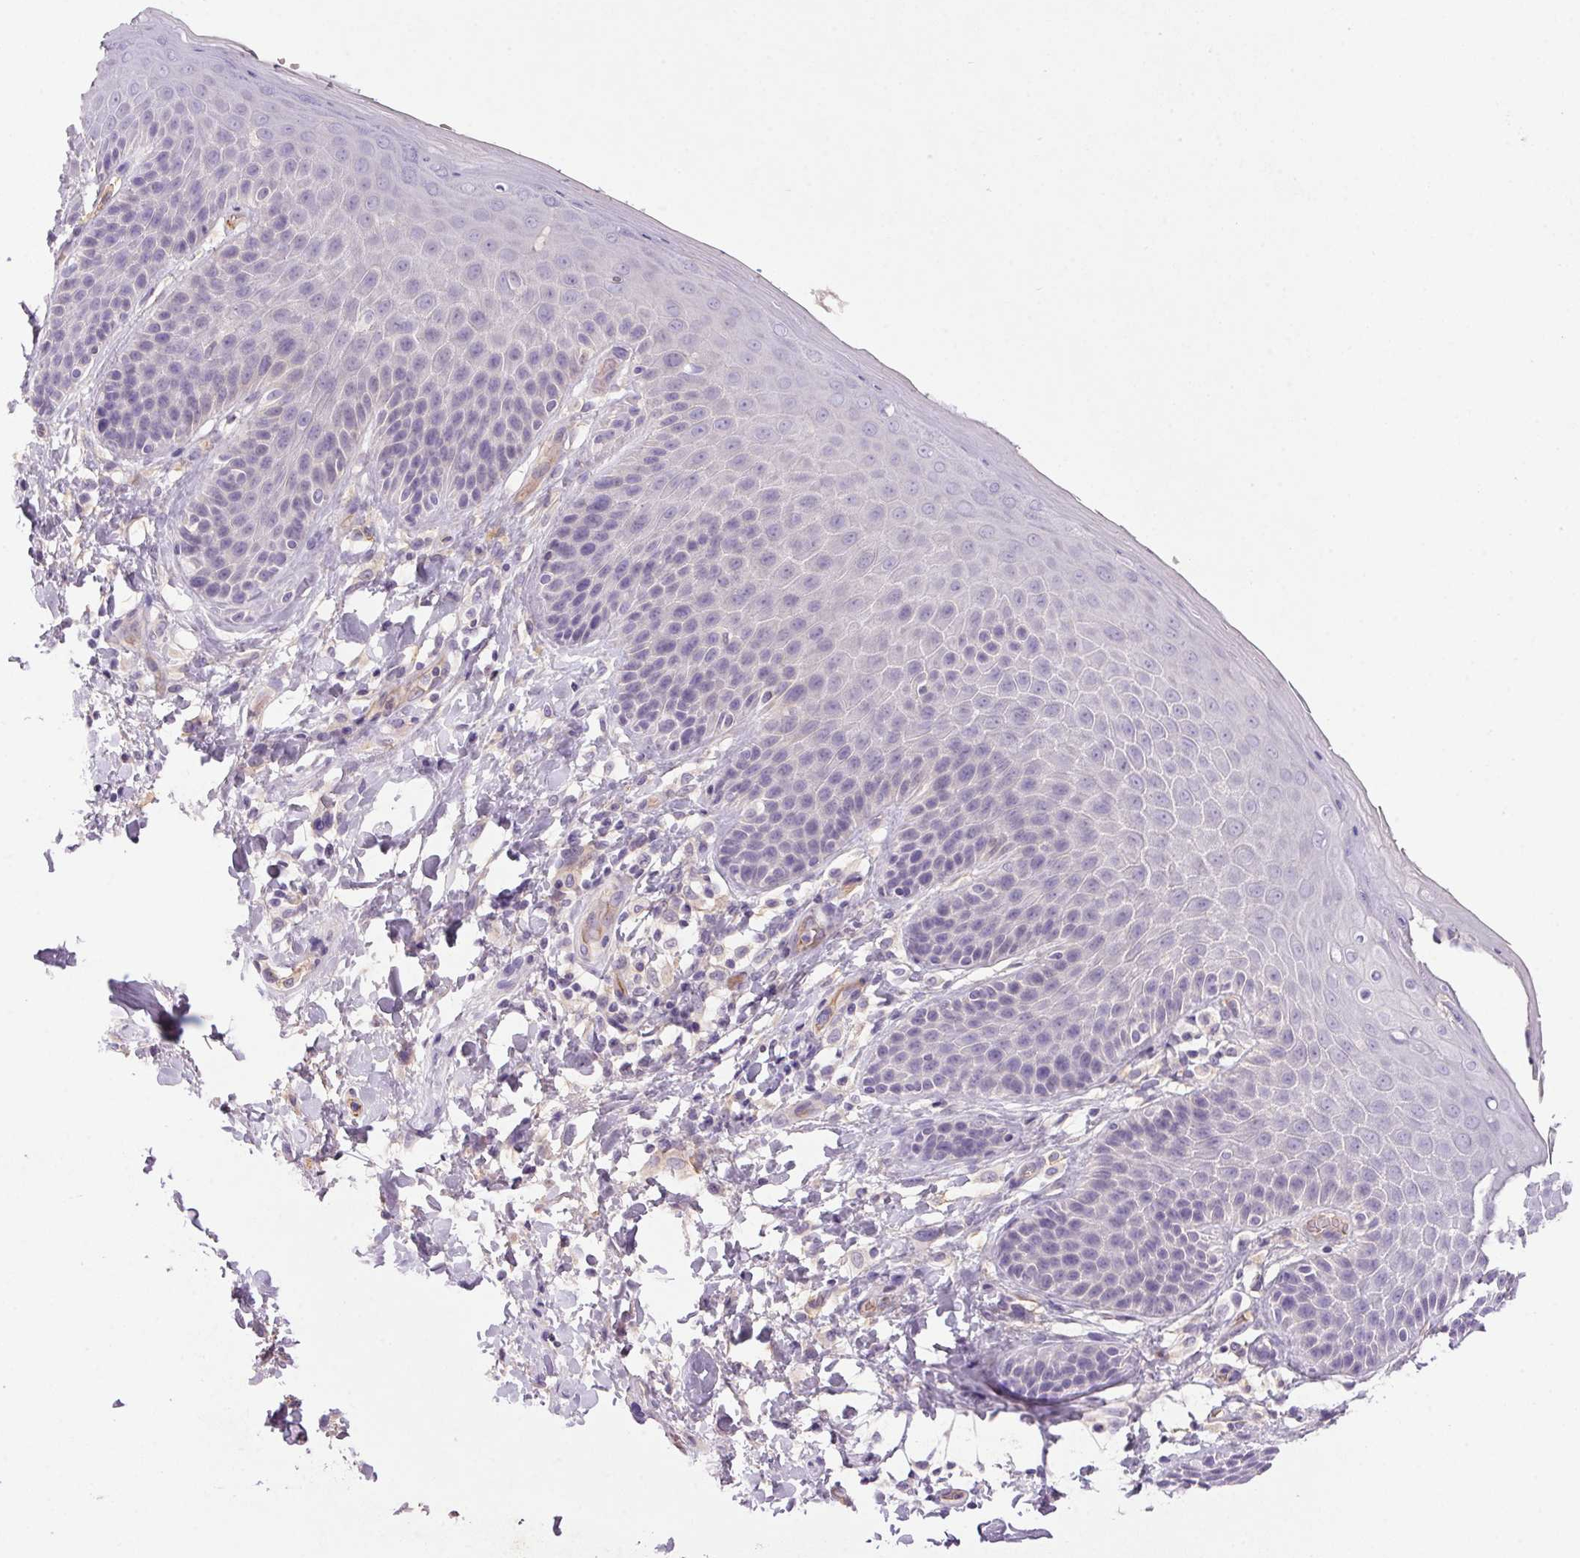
{"staining": {"intensity": "negative", "quantity": "none", "location": "none"}, "tissue": "skin", "cell_type": "Epidermal cells", "image_type": "normal", "snomed": [{"axis": "morphology", "description": "Normal tissue, NOS"}, {"axis": "topography", "description": "Anal"}, {"axis": "topography", "description": "Peripheral nerve tissue"}], "caption": "Epidermal cells show no significant expression in normal skin.", "gene": "APOC4", "patient": {"sex": "male", "age": 51}}